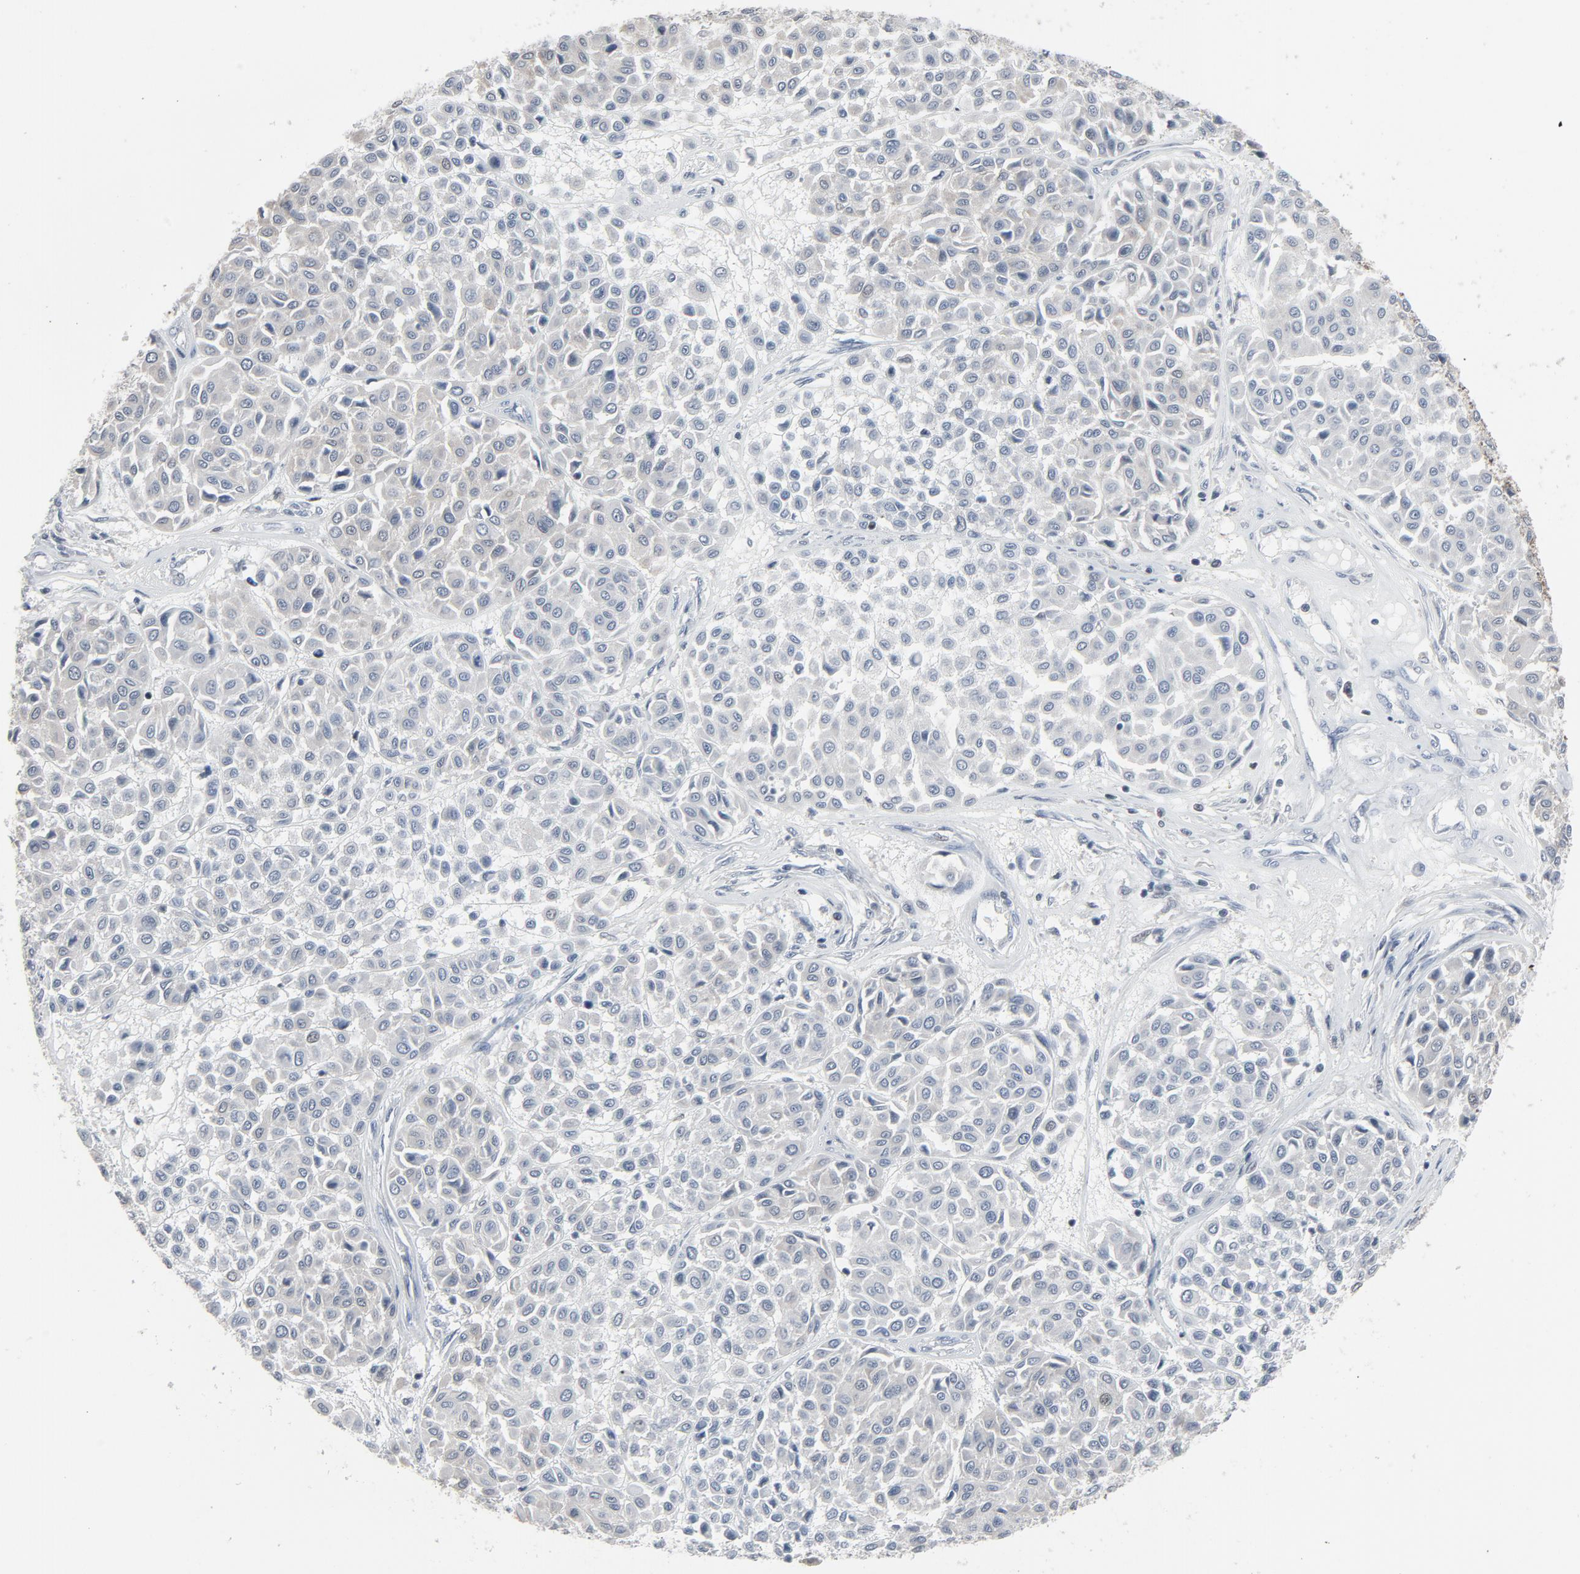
{"staining": {"intensity": "moderate", "quantity": "25%-75%", "location": "cytoplasmic/membranous"}, "tissue": "melanoma", "cell_type": "Tumor cells", "image_type": "cancer", "snomed": [{"axis": "morphology", "description": "Malignant melanoma, Metastatic site"}, {"axis": "topography", "description": "Soft tissue"}], "caption": "A high-resolution photomicrograph shows immunohistochemistry (IHC) staining of malignant melanoma (metastatic site), which shows moderate cytoplasmic/membranous positivity in about 25%-75% of tumor cells.", "gene": "STAT5A", "patient": {"sex": "male", "age": 41}}